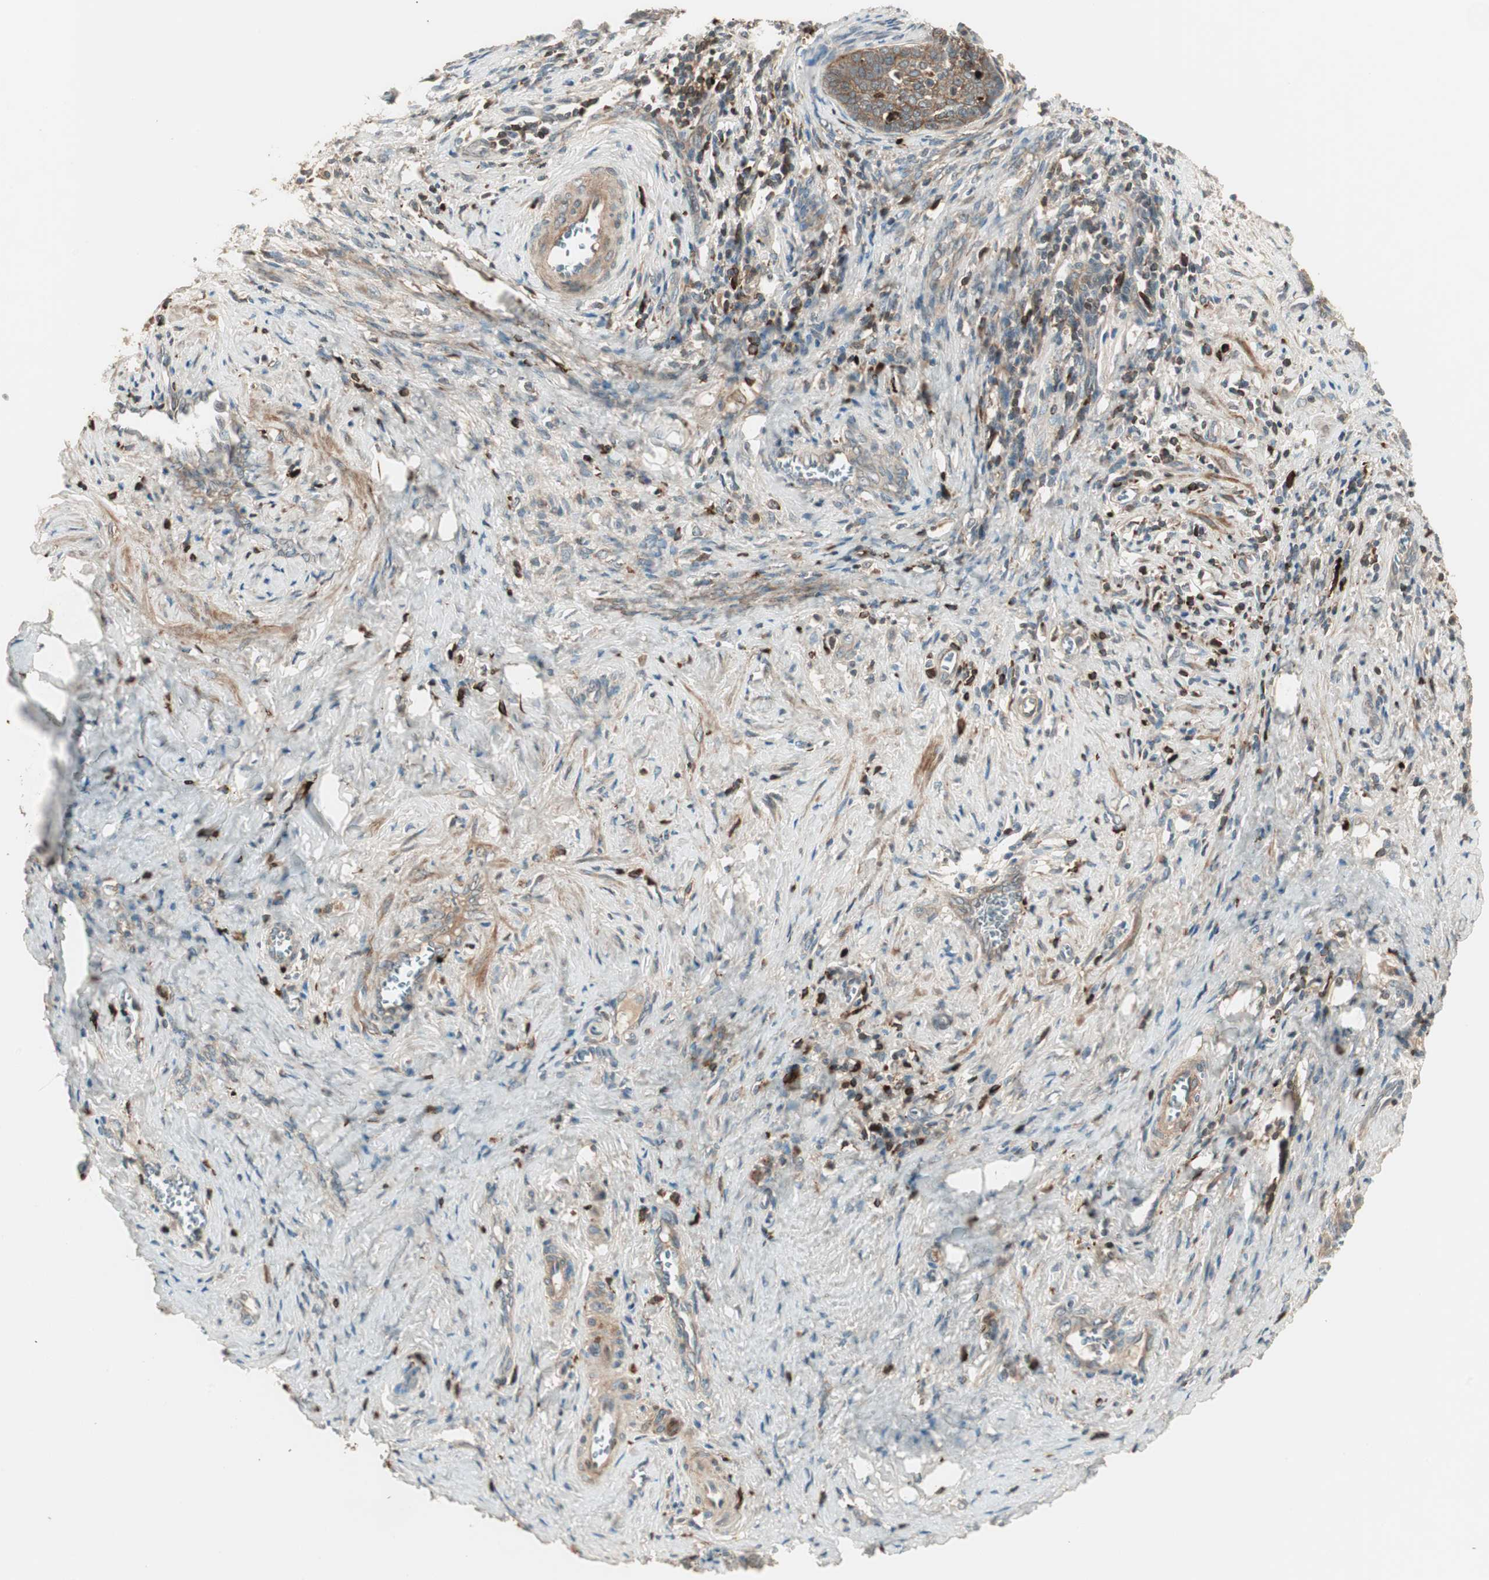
{"staining": {"intensity": "weak", "quantity": ">75%", "location": "cytoplasmic/membranous"}, "tissue": "cervical cancer", "cell_type": "Tumor cells", "image_type": "cancer", "snomed": [{"axis": "morphology", "description": "Squamous cell carcinoma, NOS"}, {"axis": "topography", "description": "Cervix"}], "caption": "Immunohistochemistry (IHC) of human squamous cell carcinoma (cervical) displays low levels of weak cytoplasmic/membranous positivity in approximately >75% of tumor cells.", "gene": "SFRP1", "patient": {"sex": "female", "age": 33}}